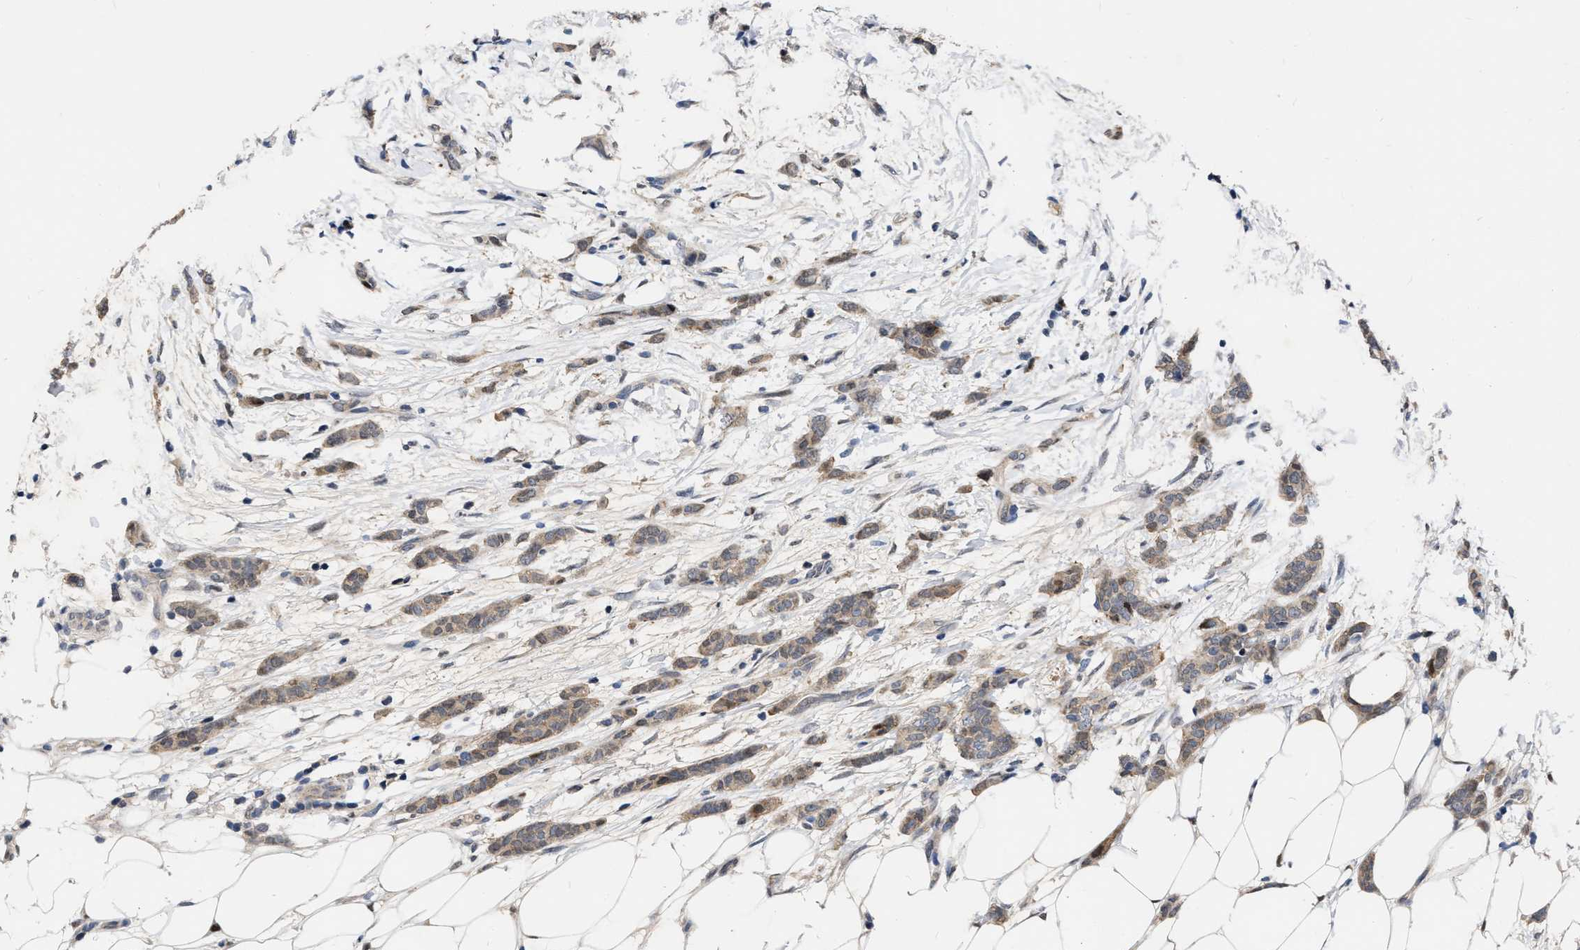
{"staining": {"intensity": "weak", "quantity": ">75%", "location": "cytoplasmic/membranous"}, "tissue": "breast cancer", "cell_type": "Tumor cells", "image_type": "cancer", "snomed": [{"axis": "morphology", "description": "Lobular carcinoma"}, {"axis": "topography", "description": "Skin"}, {"axis": "topography", "description": "Breast"}], "caption": "The histopathology image shows staining of breast cancer (lobular carcinoma), revealing weak cytoplasmic/membranous protein staining (brown color) within tumor cells. Using DAB (3,3'-diaminobenzidine) (brown) and hematoxylin (blue) stains, captured at high magnification using brightfield microscopy.", "gene": "MDM4", "patient": {"sex": "female", "age": 46}}